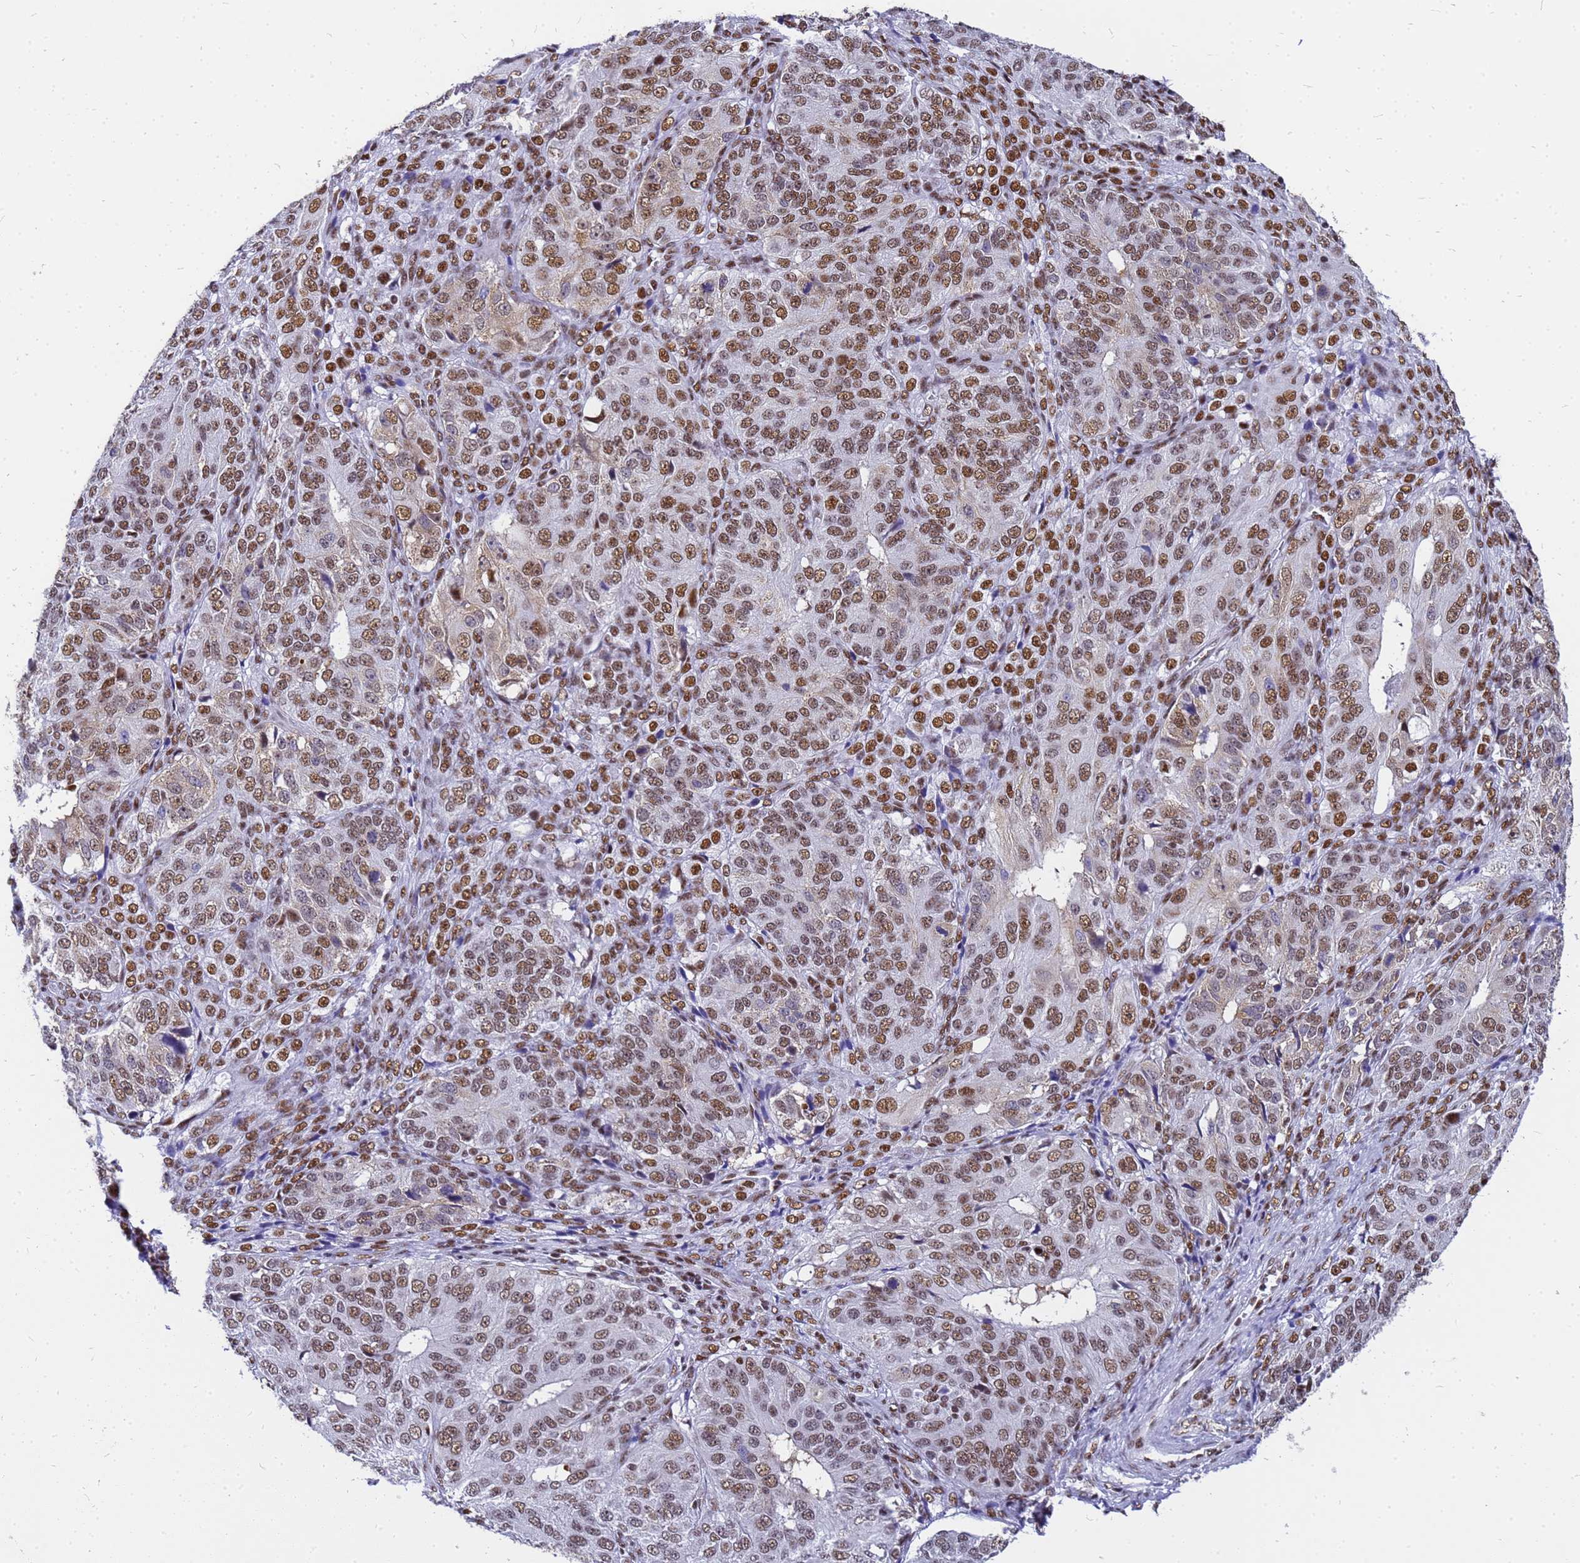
{"staining": {"intensity": "moderate", "quantity": ">75%", "location": "nuclear"}, "tissue": "ovarian cancer", "cell_type": "Tumor cells", "image_type": "cancer", "snomed": [{"axis": "morphology", "description": "Carcinoma, endometroid"}, {"axis": "topography", "description": "Ovary"}], "caption": "The histopathology image reveals a brown stain indicating the presence of a protein in the nuclear of tumor cells in ovarian endometroid carcinoma.", "gene": "SART3", "patient": {"sex": "female", "age": 51}}